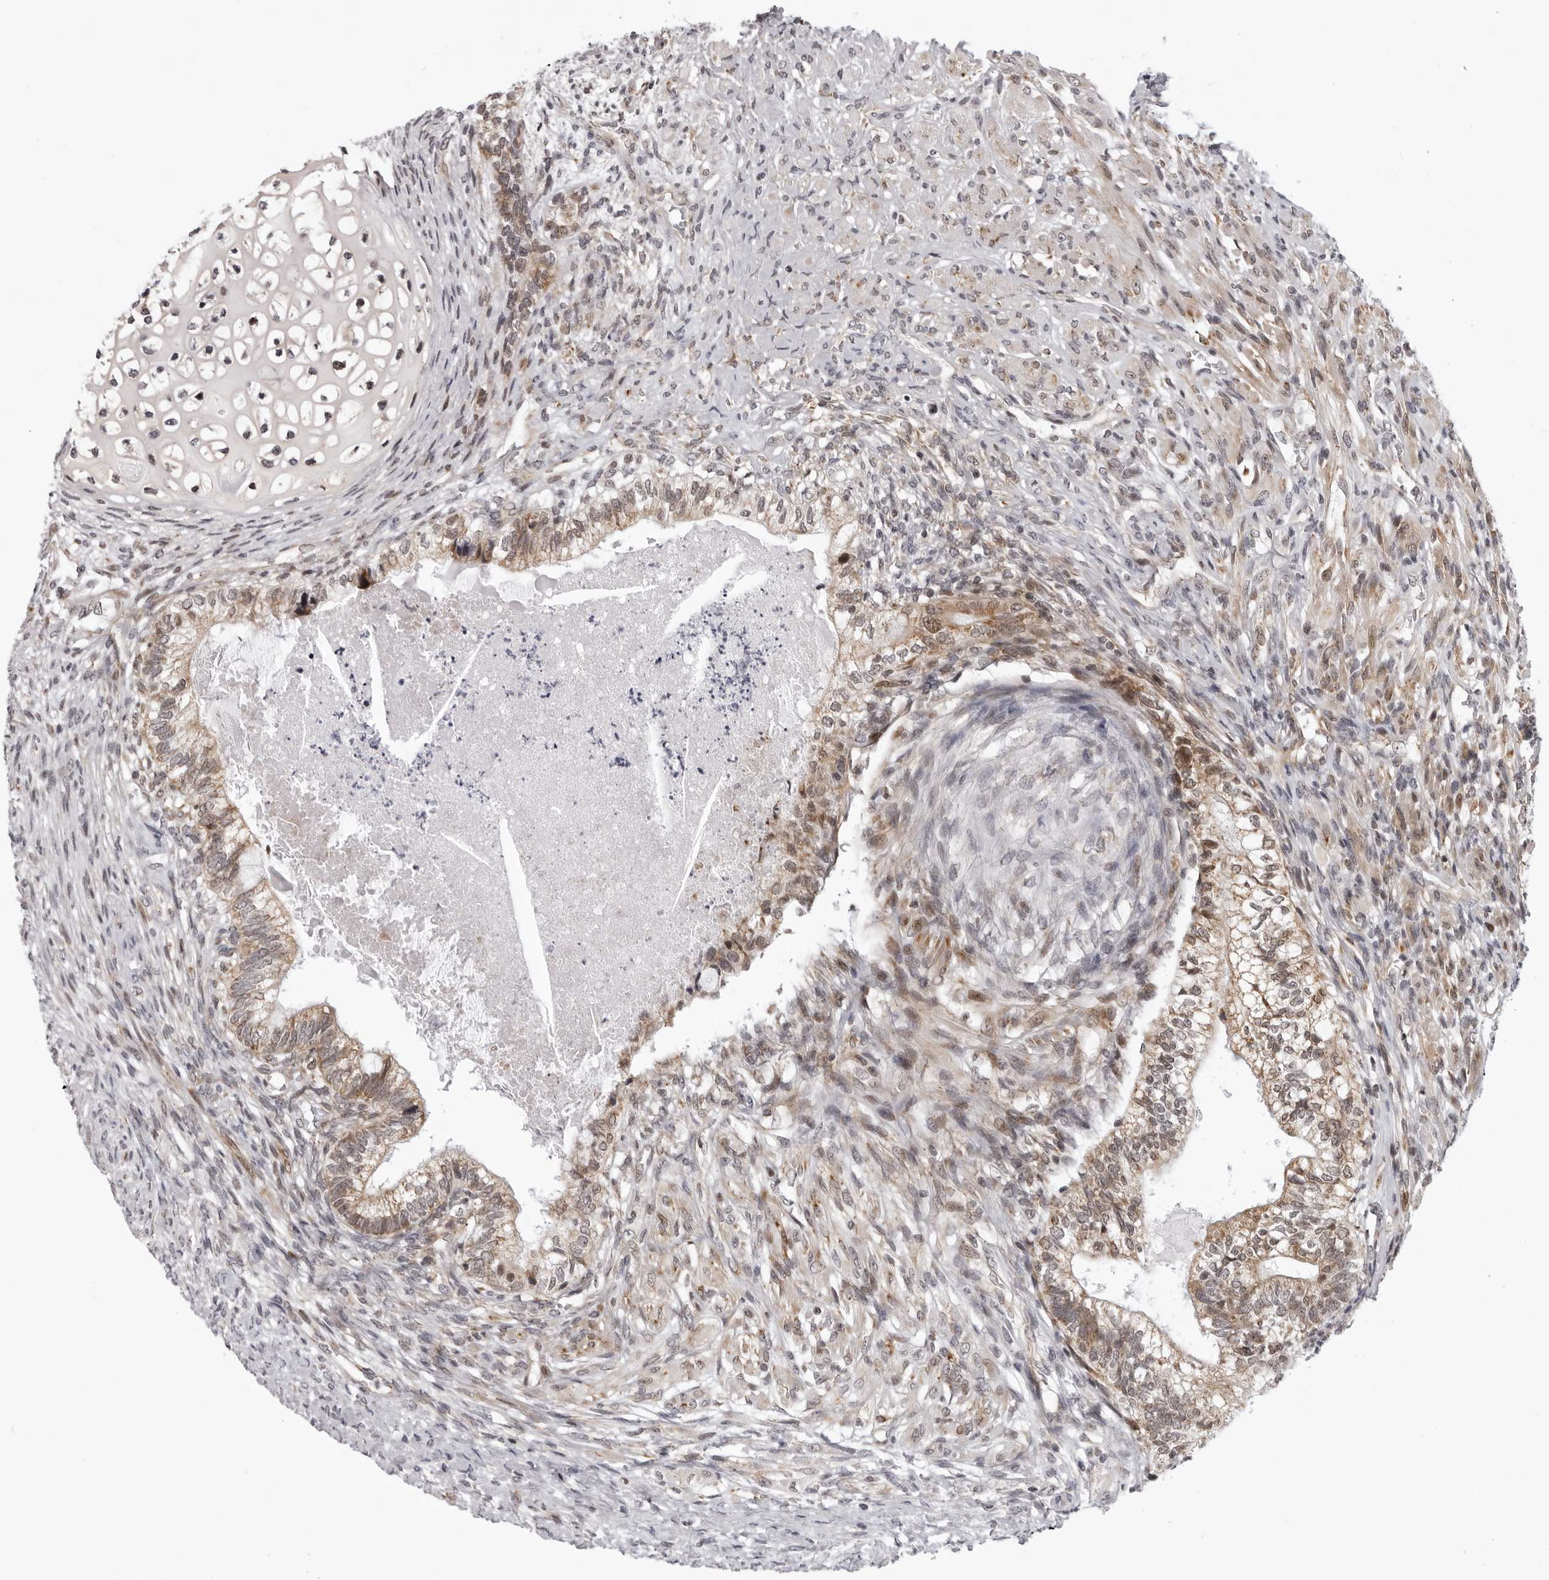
{"staining": {"intensity": "weak", "quantity": ">75%", "location": "cytoplasmic/membranous"}, "tissue": "testis cancer", "cell_type": "Tumor cells", "image_type": "cancer", "snomed": [{"axis": "morphology", "description": "Seminoma, NOS"}, {"axis": "morphology", "description": "Carcinoma, Embryonal, NOS"}, {"axis": "topography", "description": "Testis"}], "caption": "Immunohistochemical staining of testis cancer (embryonal carcinoma) displays low levels of weak cytoplasmic/membranous staining in about >75% of tumor cells.", "gene": "GCSAML", "patient": {"sex": "male", "age": 28}}